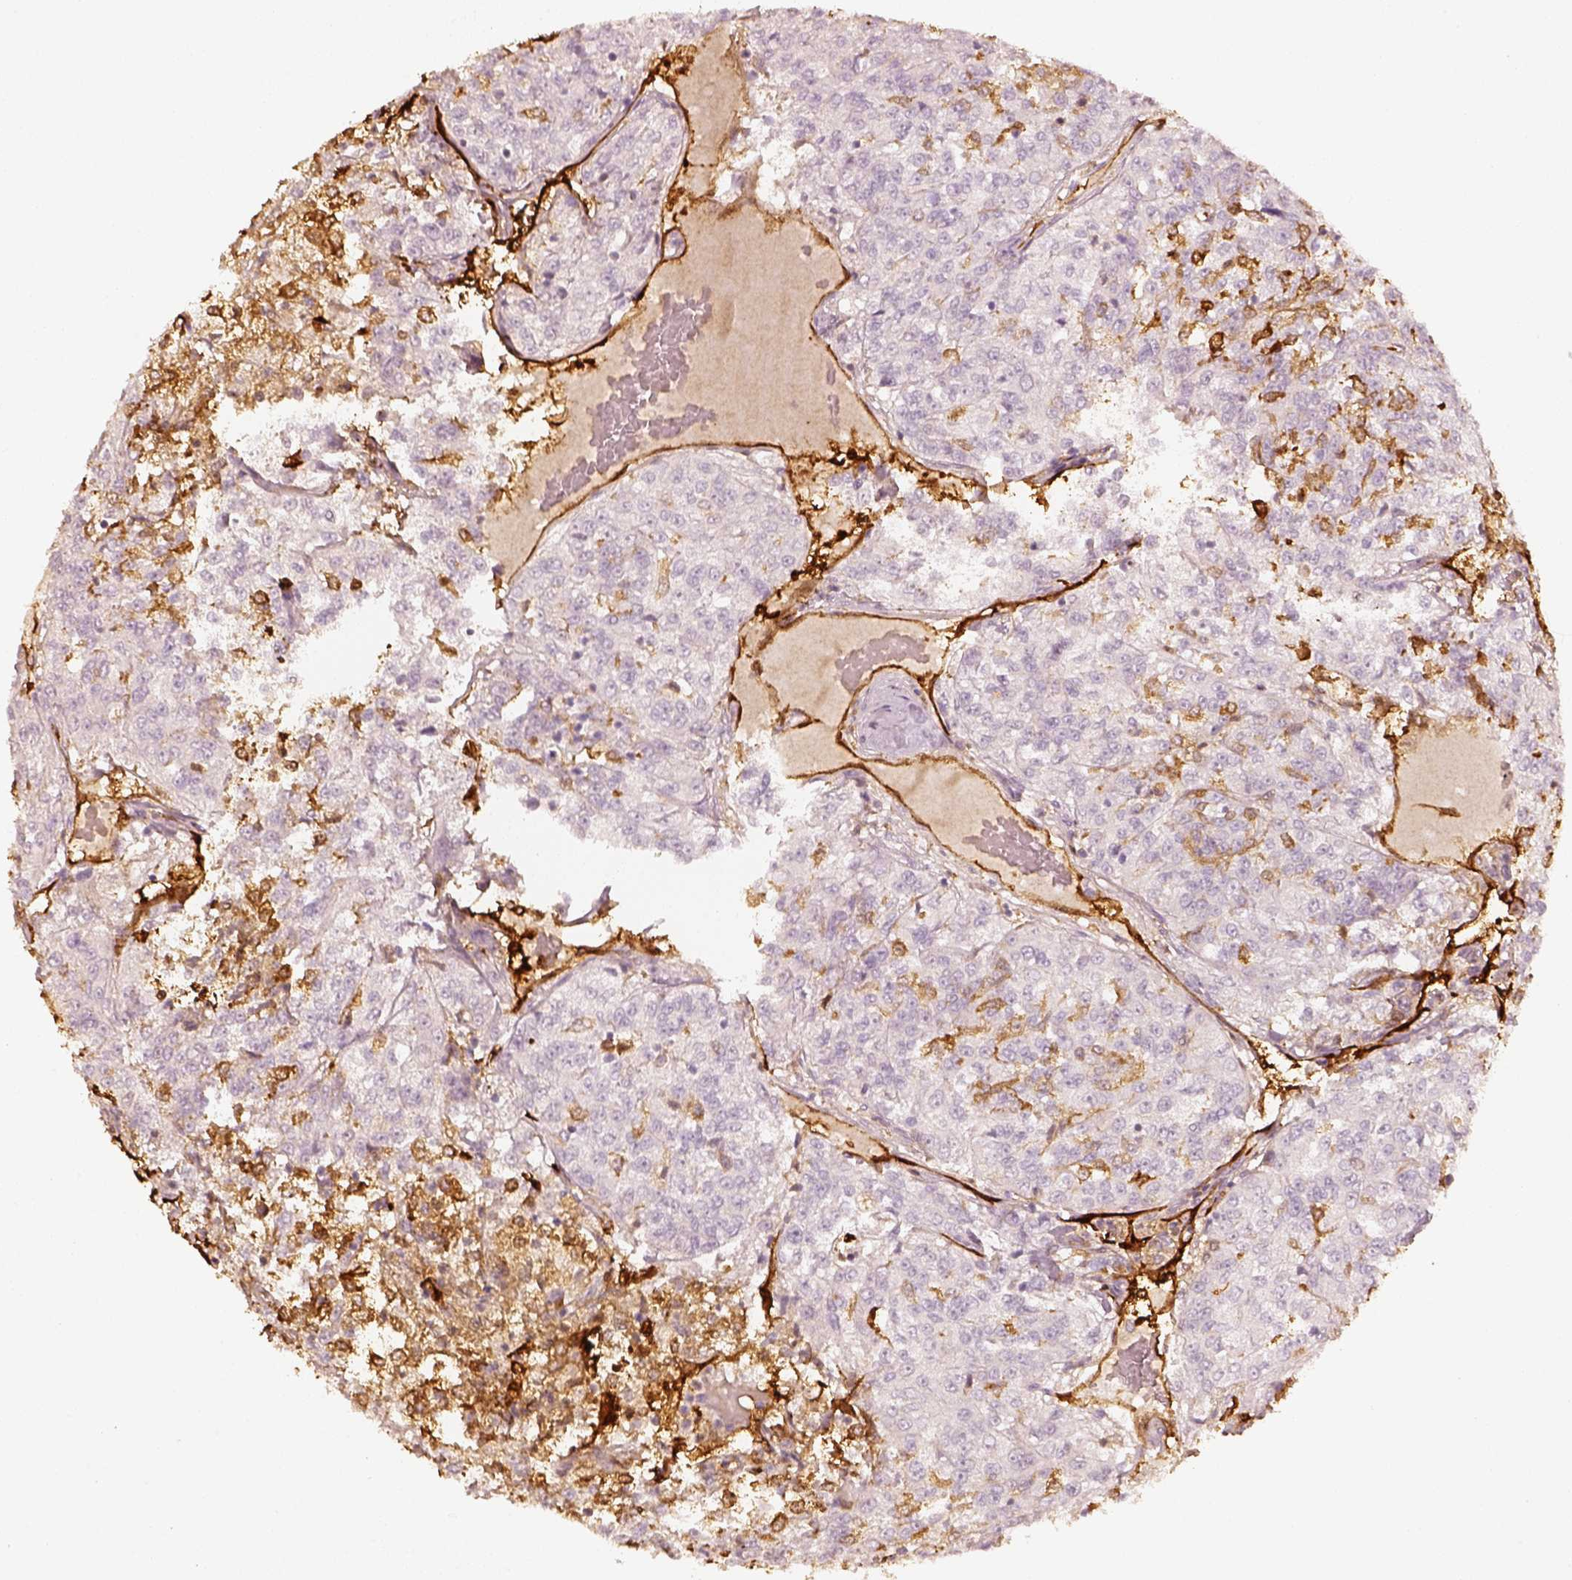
{"staining": {"intensity": "negative", "quantity": "none", "location": "none"}, "tissue": "renal cancer", "cell_type": "Tumor cells", "image_type": "cancer", "snomed": [{"axis": "morphology", "description": "Adenocarcinoma, NOS"}, {"axis": "topography", "description": "Kidney"}], "caption": "Tumor cells show no significant staining in adenocarcinoma (renal).", "gene": "FSCN1", "patient": {"sex": "female", "age": 63}}